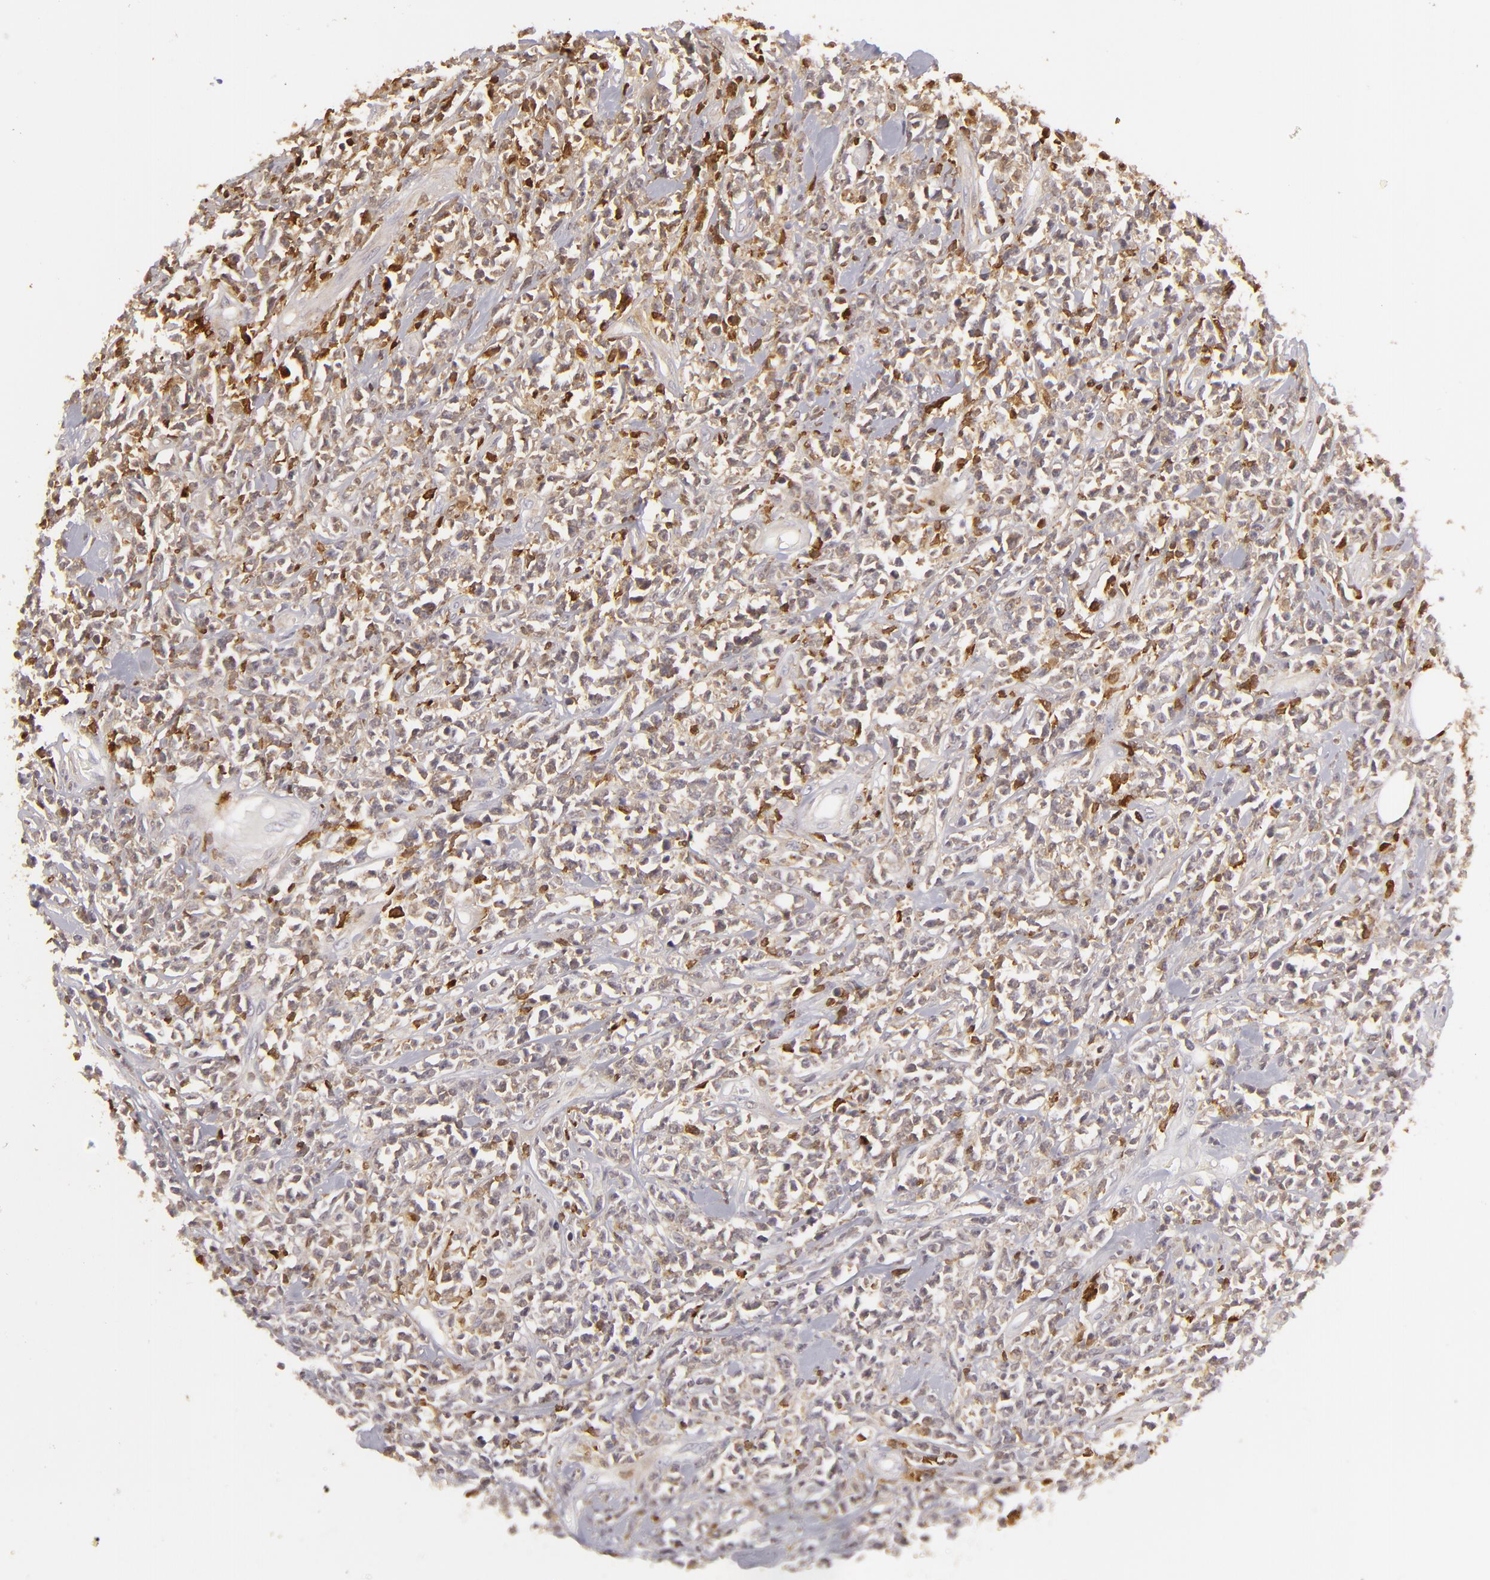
{"staining": {"intensity": "moderate", "quantity": "25%-75%", "location": "cytoplasmic/membranous"}, "tissue": "lymphoma", "cell_type": "Tumor cells", "image_type": "cancer", "snomed": [{"axis": "morphology", "description": "Malignant lymphoma, non-Hodgkin's type, High grade"}, {"axis": "topography", "description": "Colon"}], "caption": "Immunohistochemistry (IHC) histopathology image of neoplastic tissue: high-grade malignant lymphoma, non-Hodgkin's type stained using immunohistochemistry shows medium levels of moderate protein expression localized specifically in the cytoplasmic/membranous of tumor cells, appearing as a cytoplasmic/membranous brown color.", "gene": "APOBEC3G", "patient": {"sex": "male", "age": 82}}